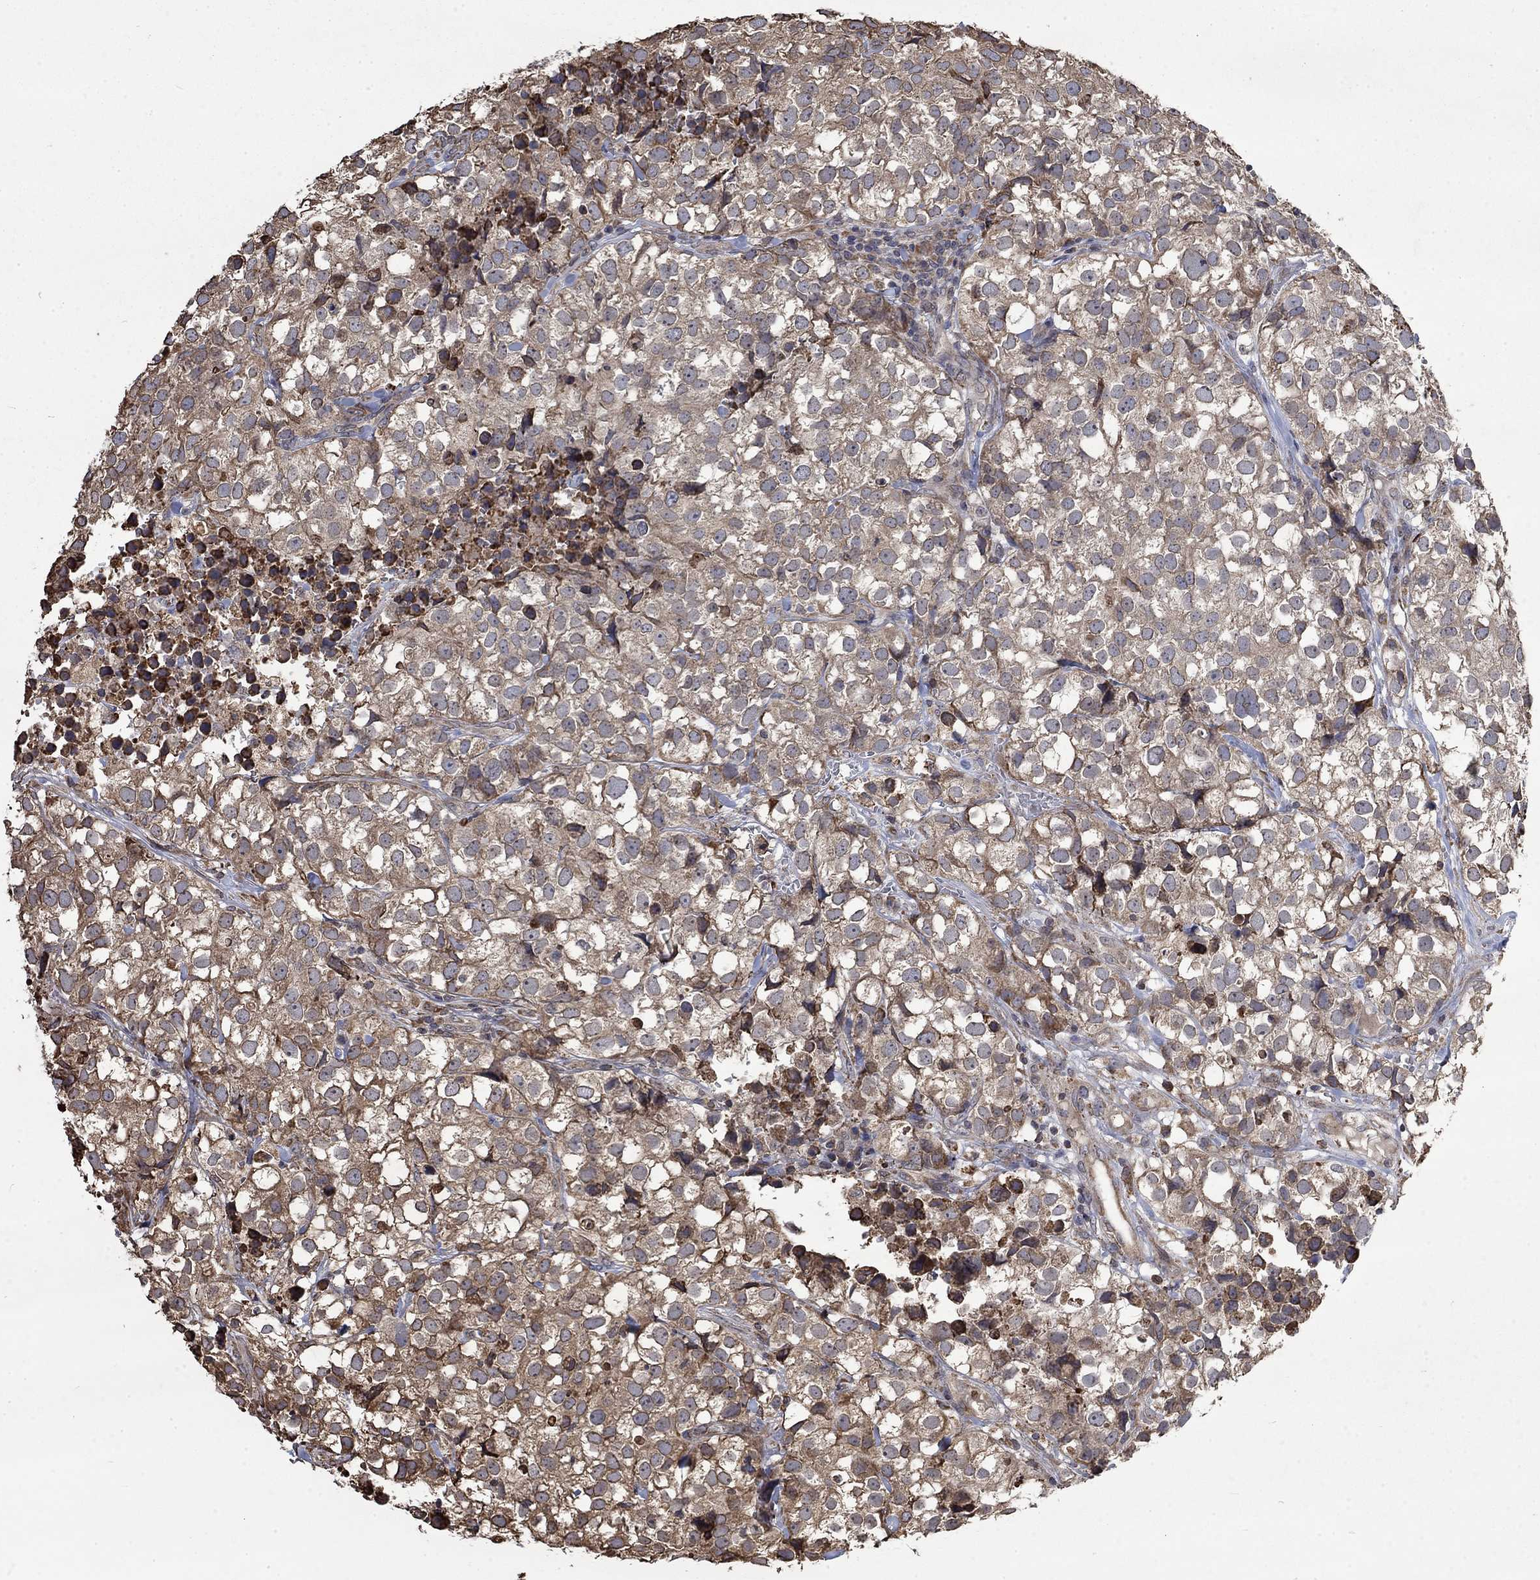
{"staining": {"intensity": "moderate", "quantity": "25%-75%", "location": "cytoplasmic/membranous"}, "tissue": "breast cancer", "cell_type": "Tumor cells", "image_type": "cancer", "snomed": [{"axis": "morphology", "description": "Duct carcinoma"}, {"axis": "topography", "description": "Breast"}], "caption": "Breast infiltrating ductal carcinoma was stained to show a protein in brown. There is medium levels of moderate cytoplasmic/membranous expression in about 25%-75% of tumor cells.", "gene": "ESRRA", "patient": {"sex": "female", "age": 30}}